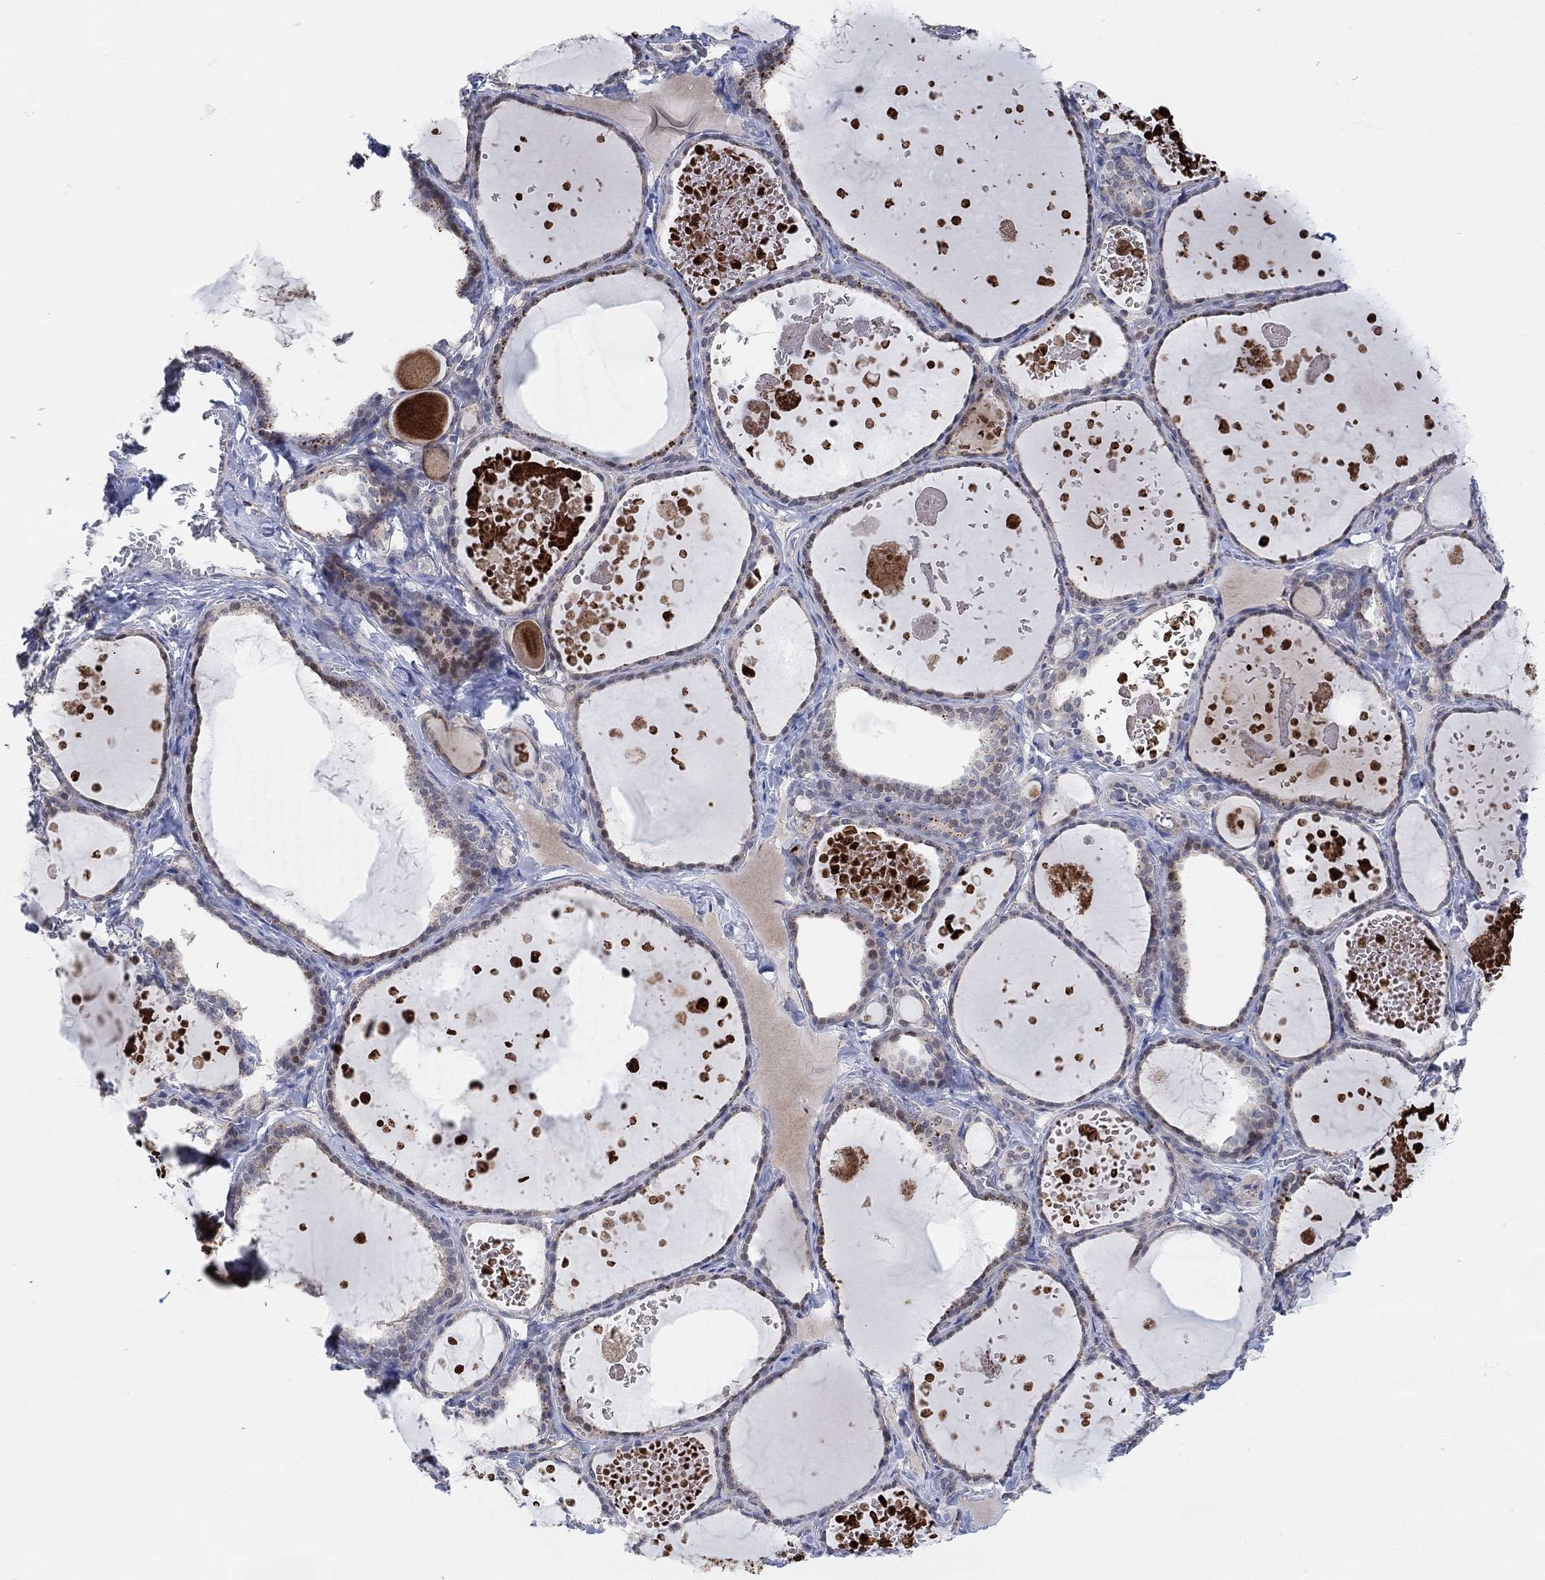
{"staining": {"intensity": "weak", "quantity": "25%-75%", "location": "cytoplasmic/membranous"}, "tissue": "thyroid gland", "cell_type": "Glandular cells", "image_type": "normal", "snomed": [{"axis": "morphology", "description": "Normal tissue, NOS"}, {"axis": "topography", "description": "Thyroid gland"}], "caption": "Normal thyroid gland exhibits weak cytoplasmic/membranous expression in approximately 25%-75% of glandular cells, visualized by immunohistochemistry. The staining was performed using DAB (3,3'-diaminobenzidine) to visualize the protein expression in brown, while the nuclei were stained in blue with hematoxylin (Magnification: 20x).", "gene": "CNTF", "patient": {"sex": "female", "age": 56}}